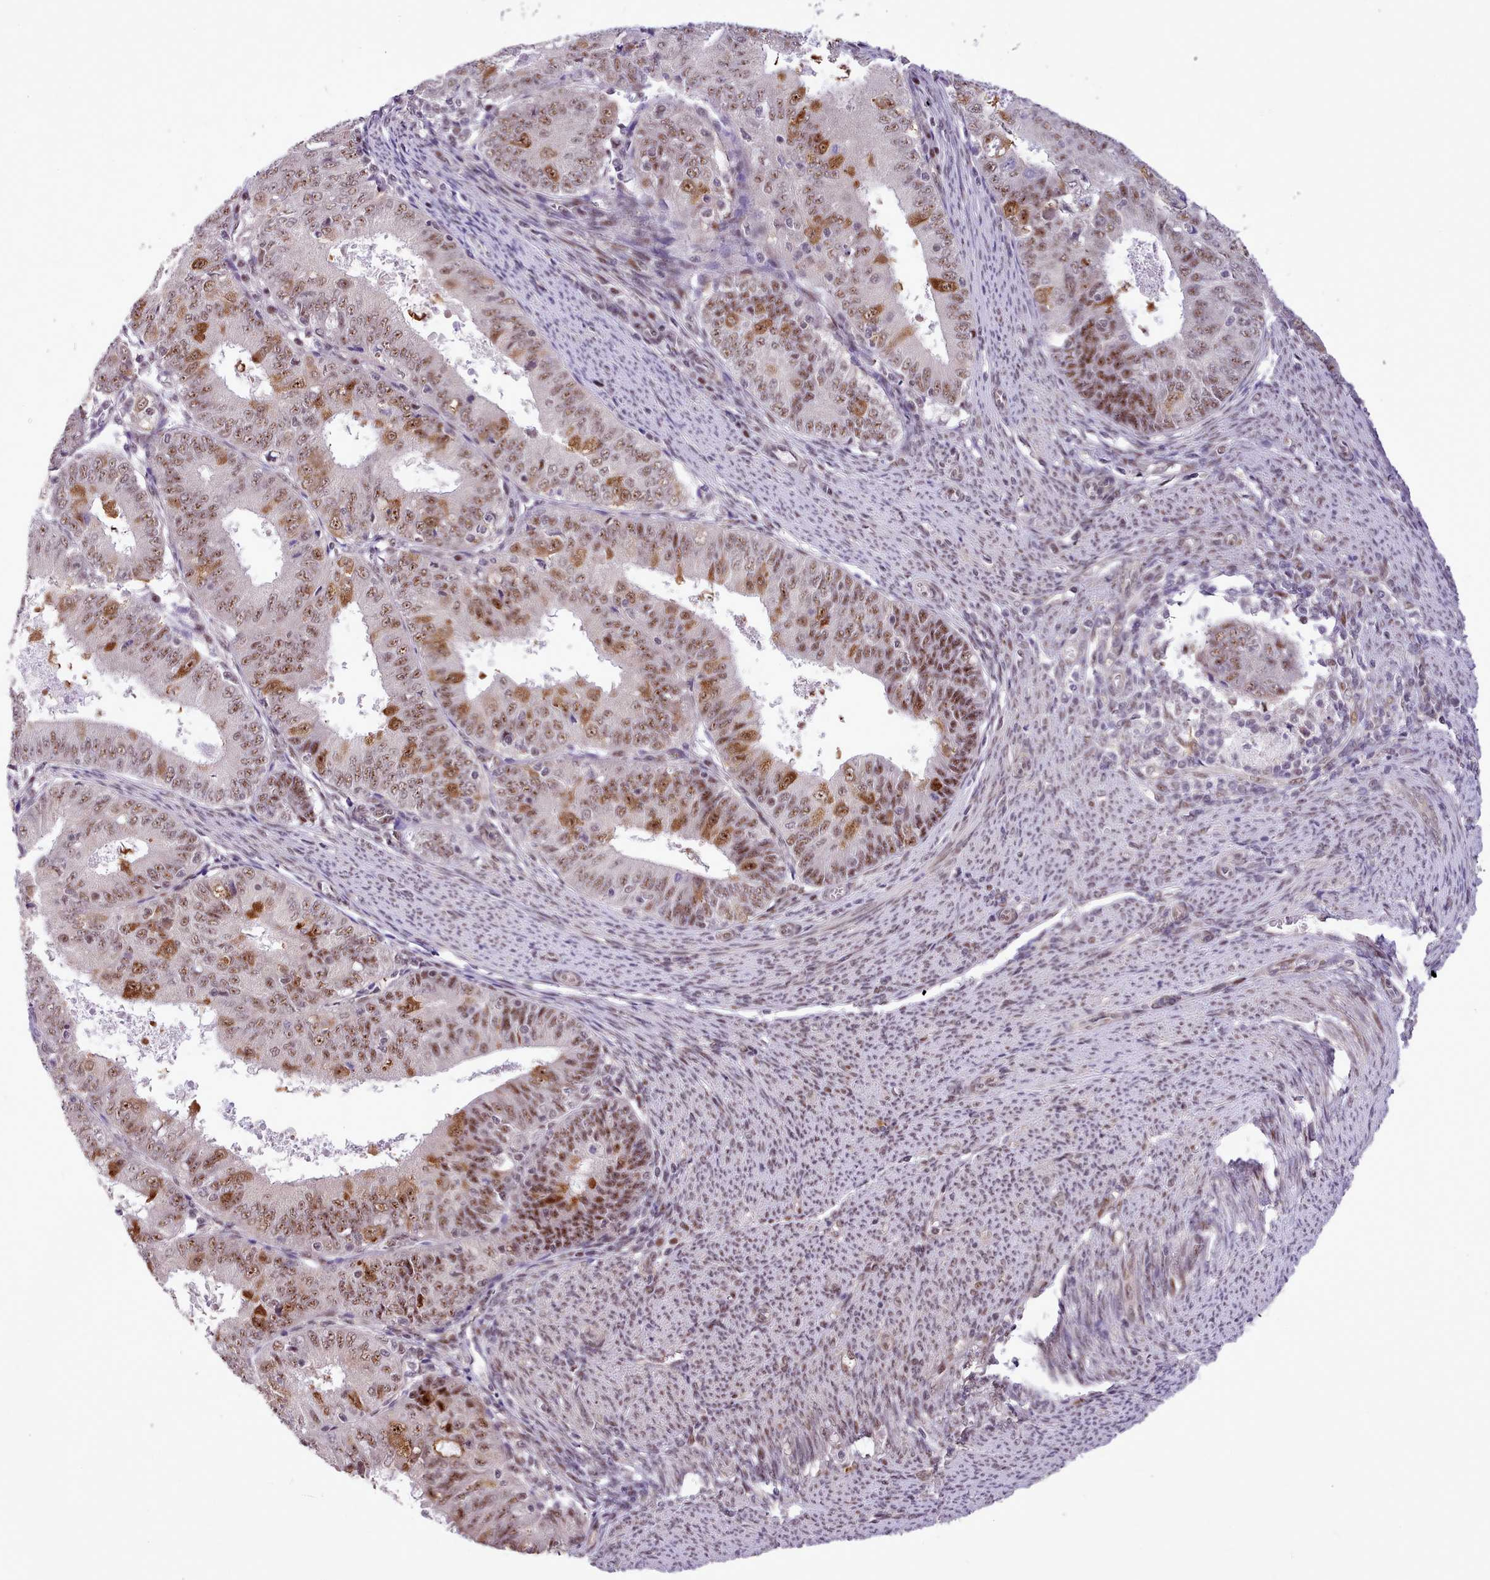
{"staining": {"intensity": "moderate", "quantity": "25%-75%", "location": "cytoplasmic/membranous,nuclear"}, "tissue": "endometrial cancer", "cell_type": "Tumor cells", "image_type": "cancer", "snomed": [{"axis": "morphology", "description": "Adenocarcinoma, NOS"}, {"axis": "topography", "description": "Endometrium"}], "caption": "Human endometrial cancer (adenocarcinoma) stained with a brown dye displays moderate cytoplasmic/membranous and nuclear positive positivity in about 25%-75% of tumor cells.", "gene": "HOXB7", "patient": {"sex": "female", "age": 57}}